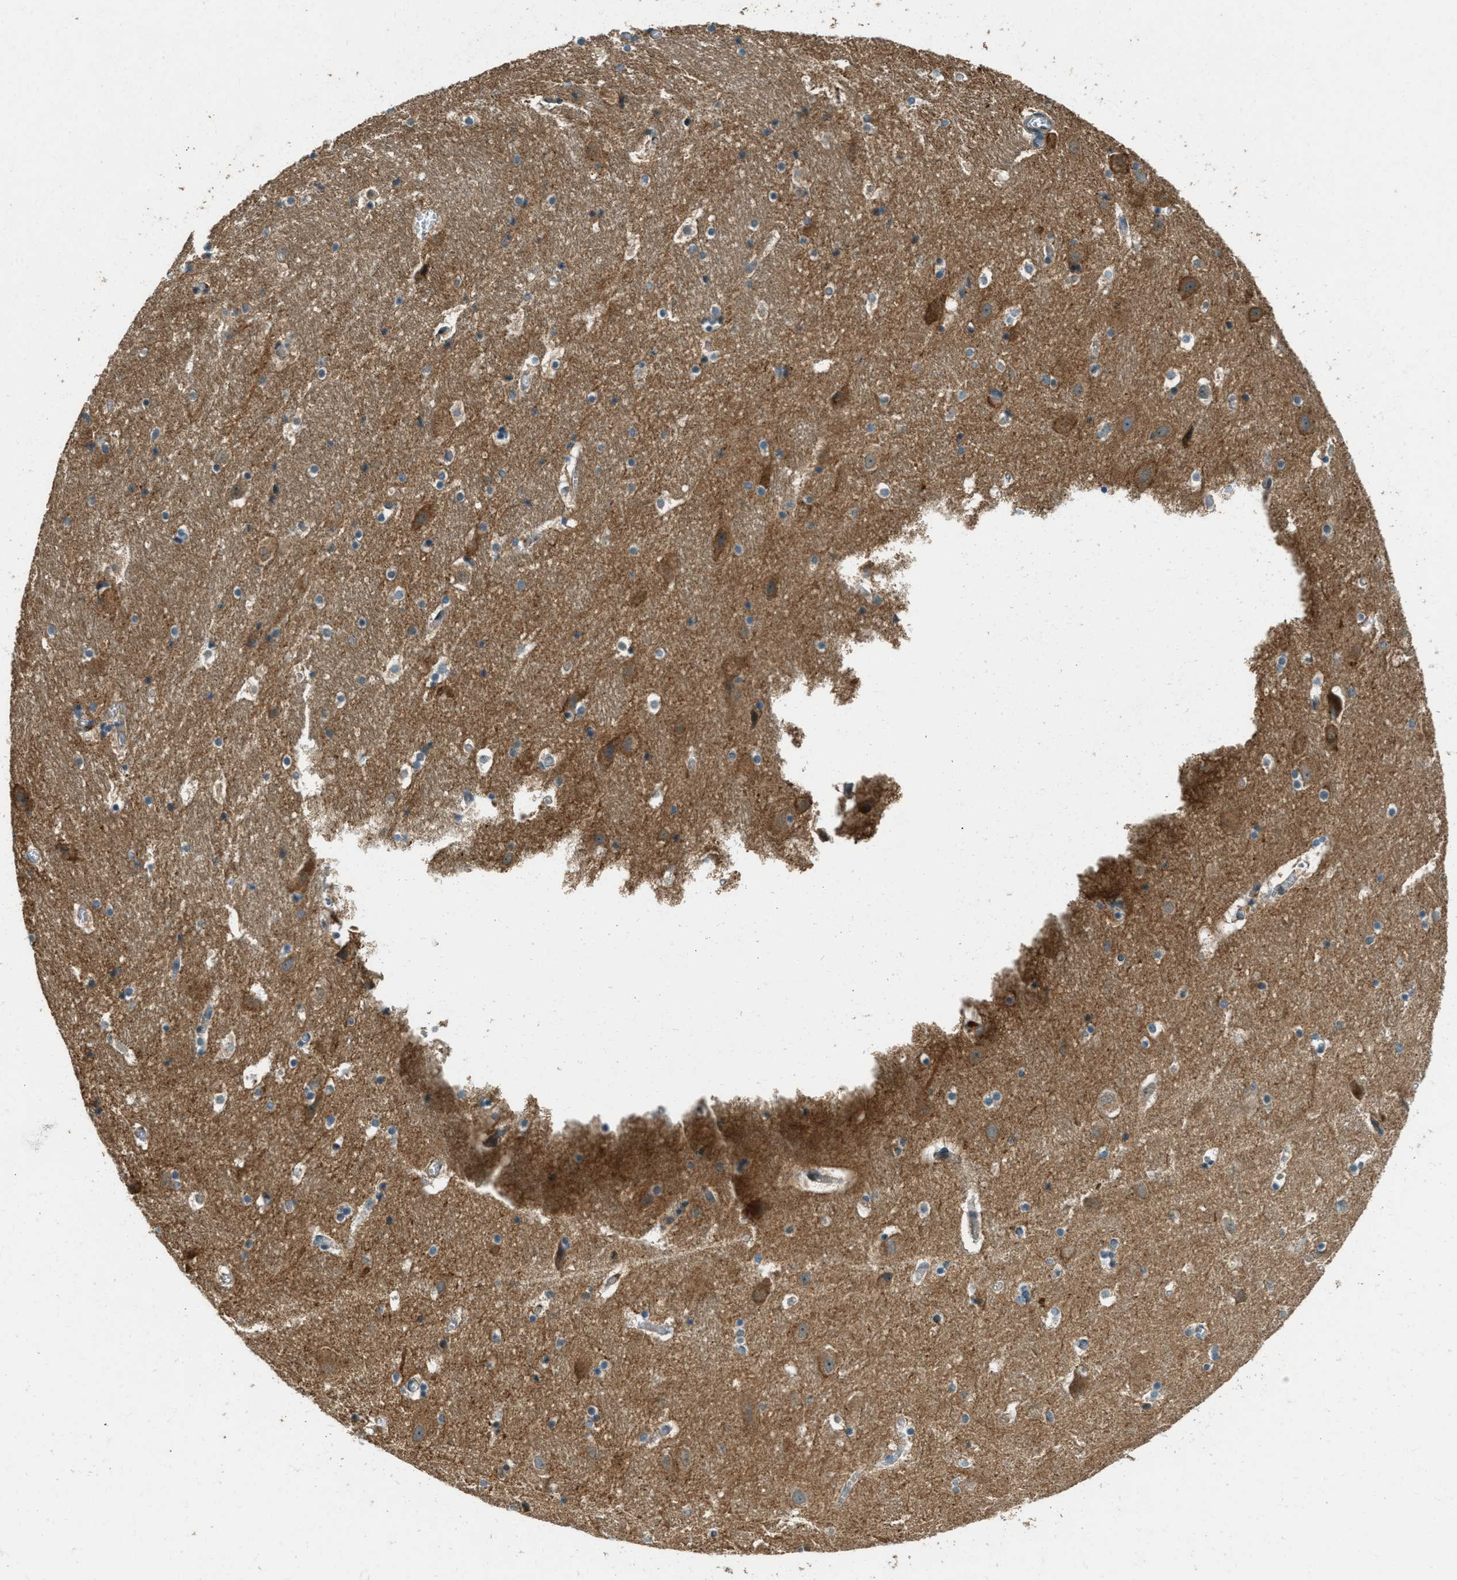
{"staining": {"intensity": "negative", "quantity": "none", "location": "none"}, "tissue": "hippocampus", "cell_type": "Glial cells", "image_type": "normal", "snomed": [{"axis": "morphology", "description": "Normal tissue, NOS"}, {"axis": "topography", "description": "Hippocampus"}], "caption": "Photomicrograph shows no protein positivity in glial cells of benign hippocampus.", "gene": "PTPN23", "patient": {"sex": "male", "age": 45}}